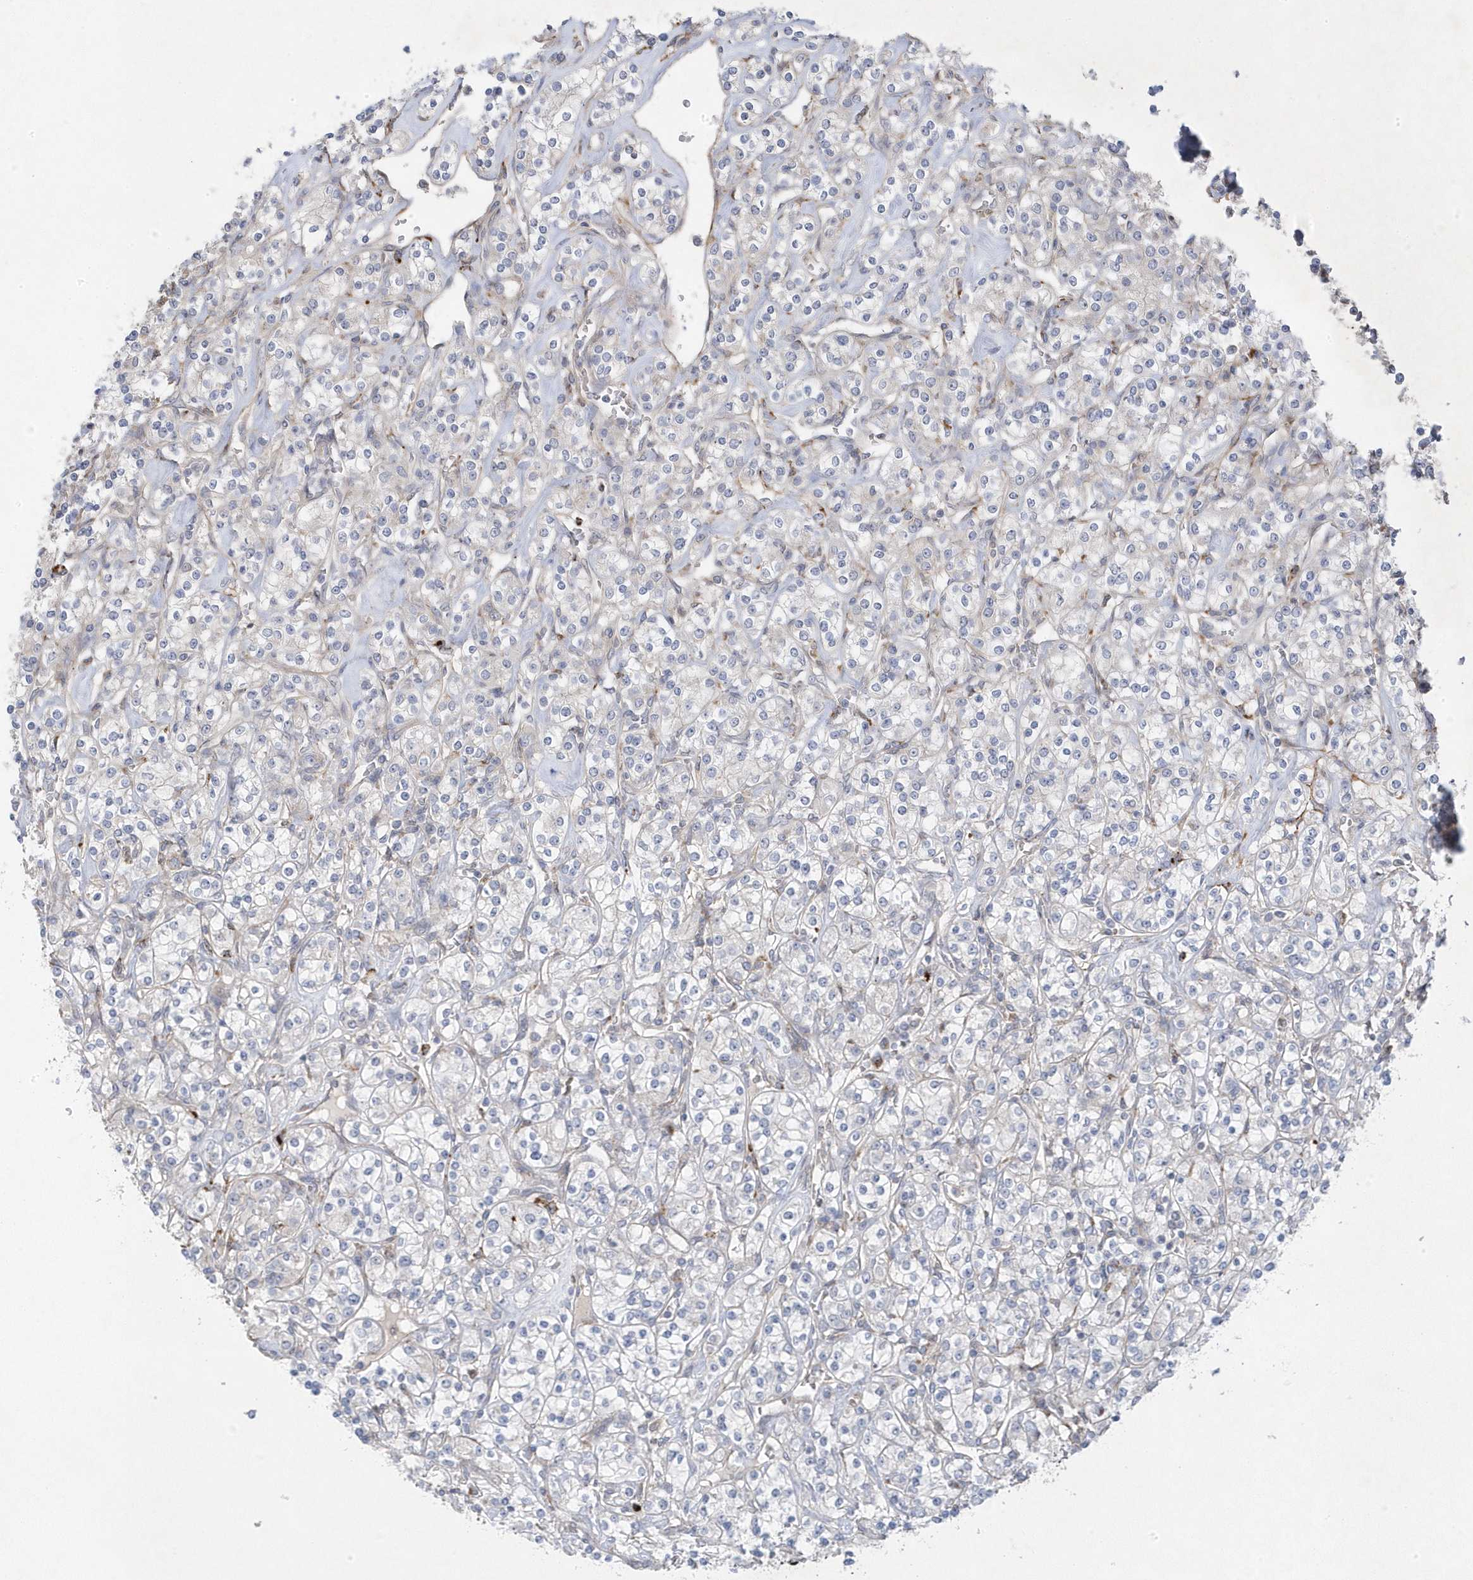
{"staining": {"intensity": "negative", "quantity": "none", "location": "none"}, "tissue": "renal cancer", "cell_type": "Tumor cells", "image_type": "cancer", "snomed": [{"axis": "morphology", "description": "Adenocarcinoma, NOS"}, {"axis": "topography", "description": "Kidney"}], "caption": "DAB (3,3'-diaminobenzidine) immunohistochemical staining of adenocarcinoma (renal) exhibits no significant expression in tumor cells.", "gene": "ANAPC1", "patient": {"sex": "male", "age": 77}}